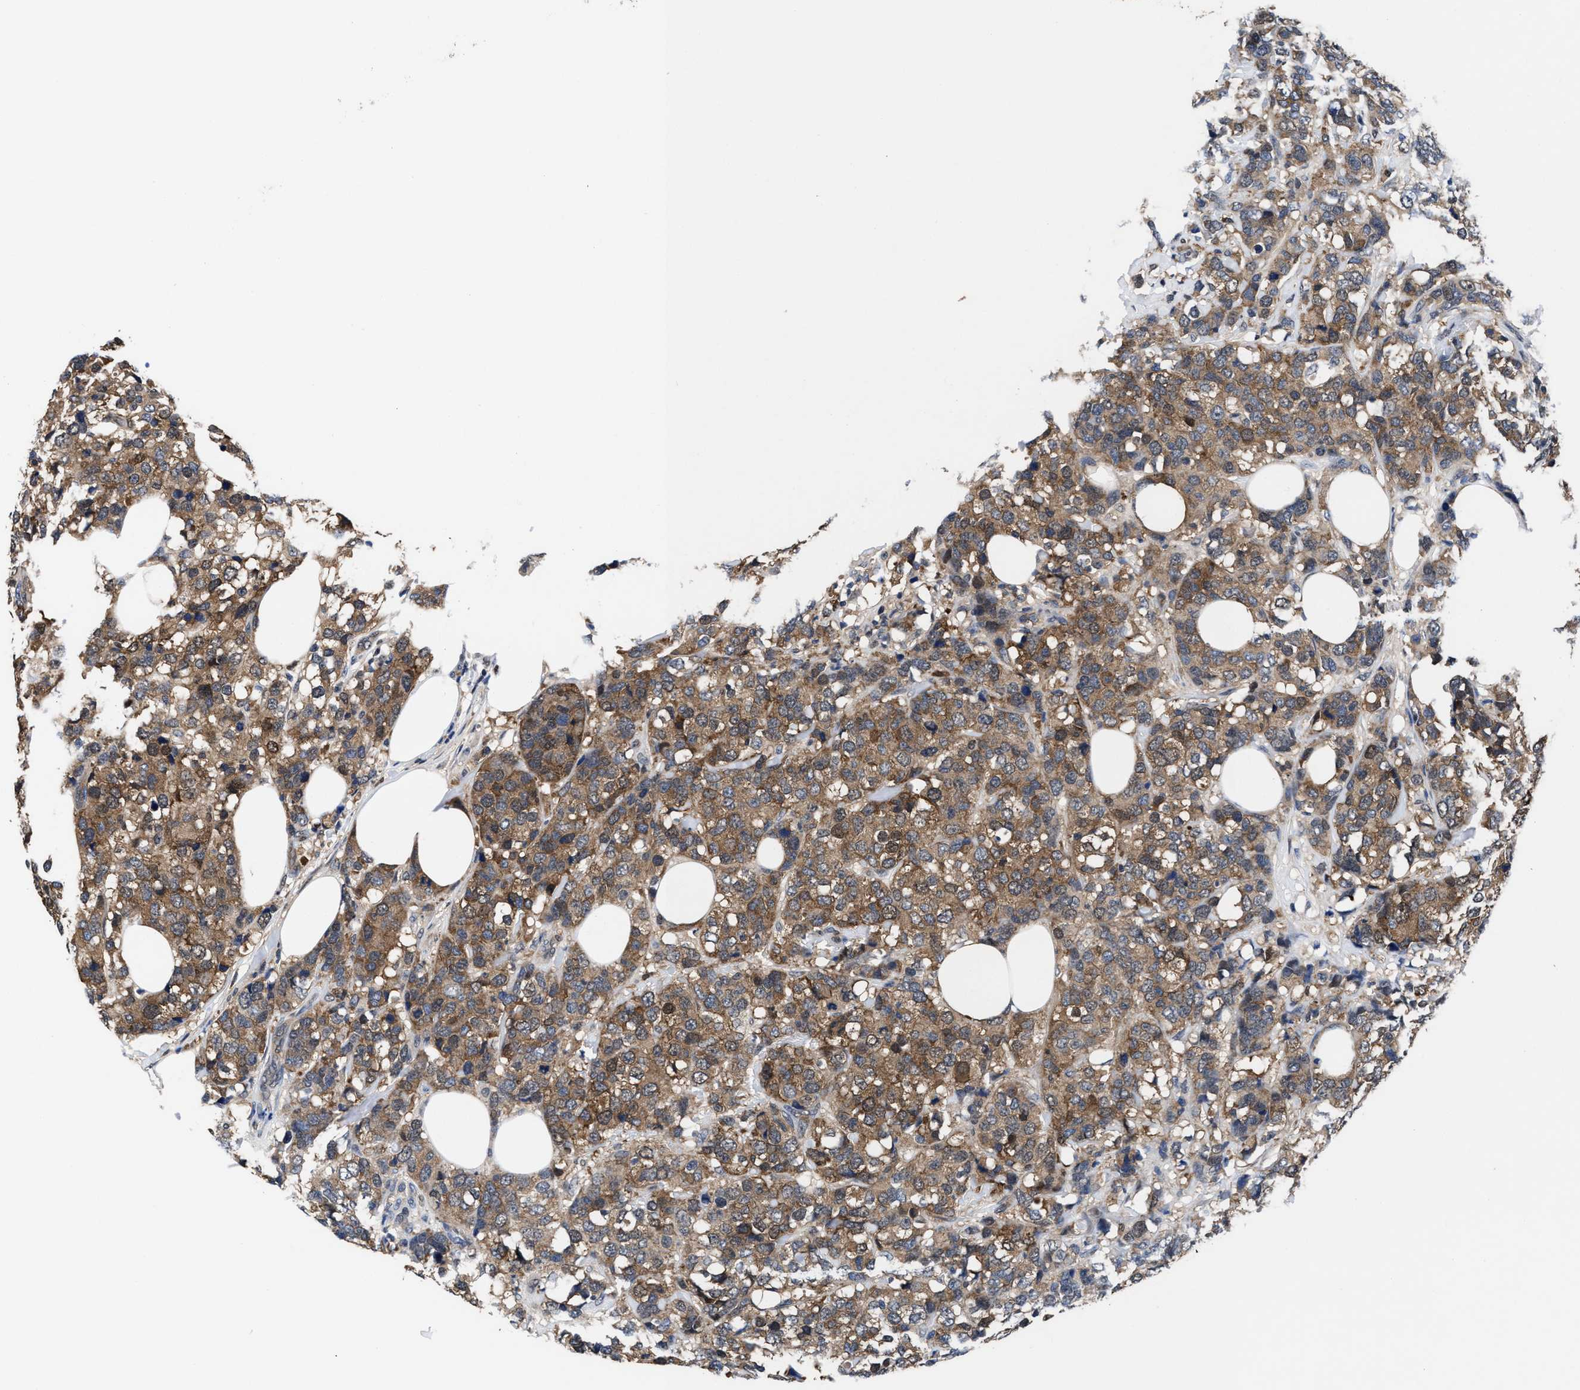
{"staining": {"intensity": "moderate", "quantity": ">75%", "location": "cytoplasmic/membranous"}, "tissue": "breast cancer", "cell_type": "Tumor cells", "image_type": "cancer", "snomed": [{"axis": "morphology", "description": "Lobular carcinoma"}, {"axis": "topography", "description": "Breast"}], "caption": "This is a micrograph of IHC staining of breast cancer (lobular carcinoma), which shows moderate expression in the cytoplasmic/membranous of tumor cells.", "gene": "ACLY", "patient": {"sex": "female", "age": 59}}